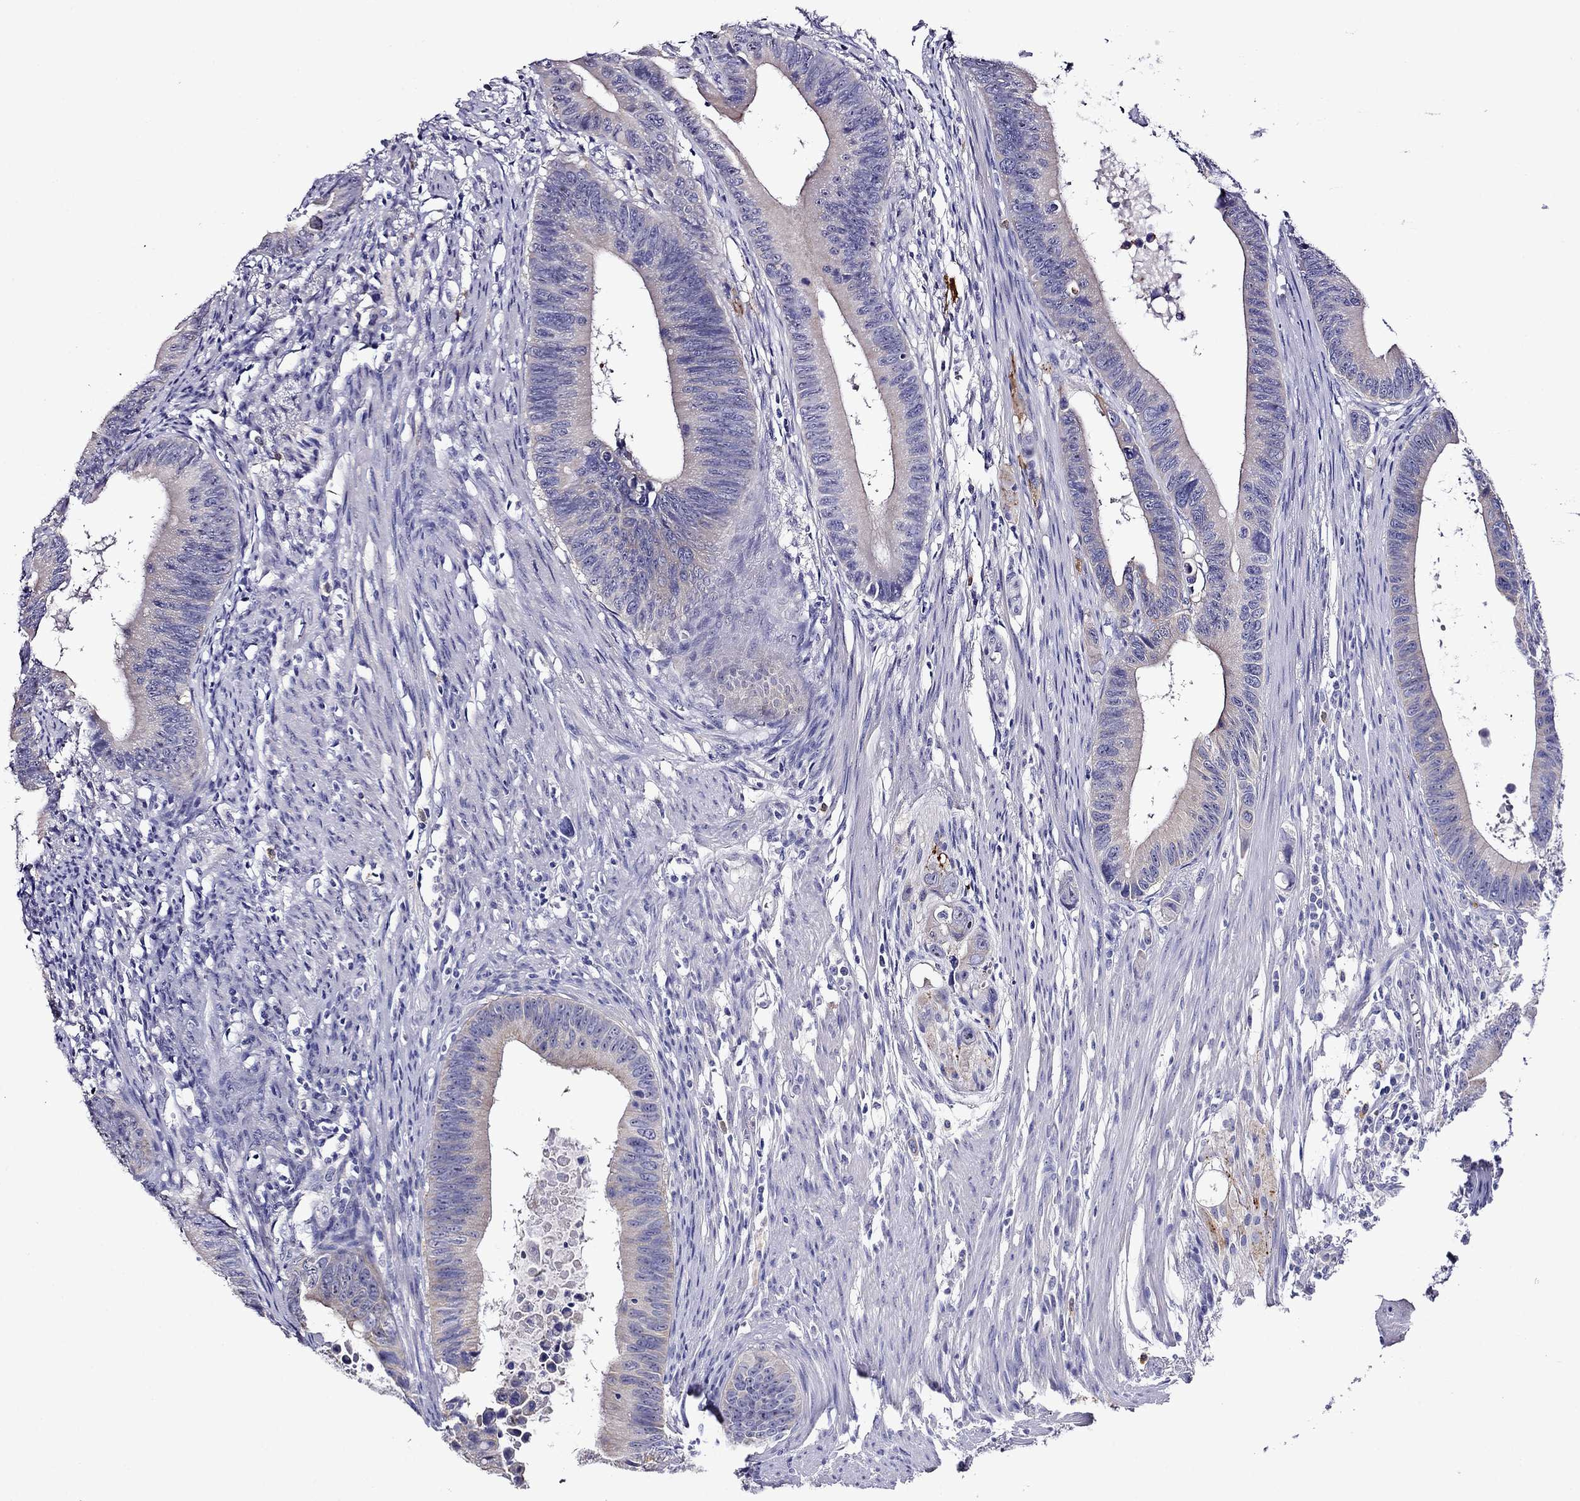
{"staining": {"intensity": "weak", "quantity": "25%-75%", "location": "cytoplasmic/membranous"}, "tissue": "colorectal cancer", "cell_type": "Tumor cells", "image_type": "cancer", "snomed": [{"axis": "morphology", "description": "Adenocarcinoma, NOS"}, {"axis": "topography", "description": "Colon"}], "caption": "There is low levels of weak cytoplasmic/membranous staining in tumor cells of colorectal adenocarcinoma, as demonstrated by immunohistochemical staining (brown color).", "gene": "SCG2", "patient": {"sex": "female", "age": 87}}